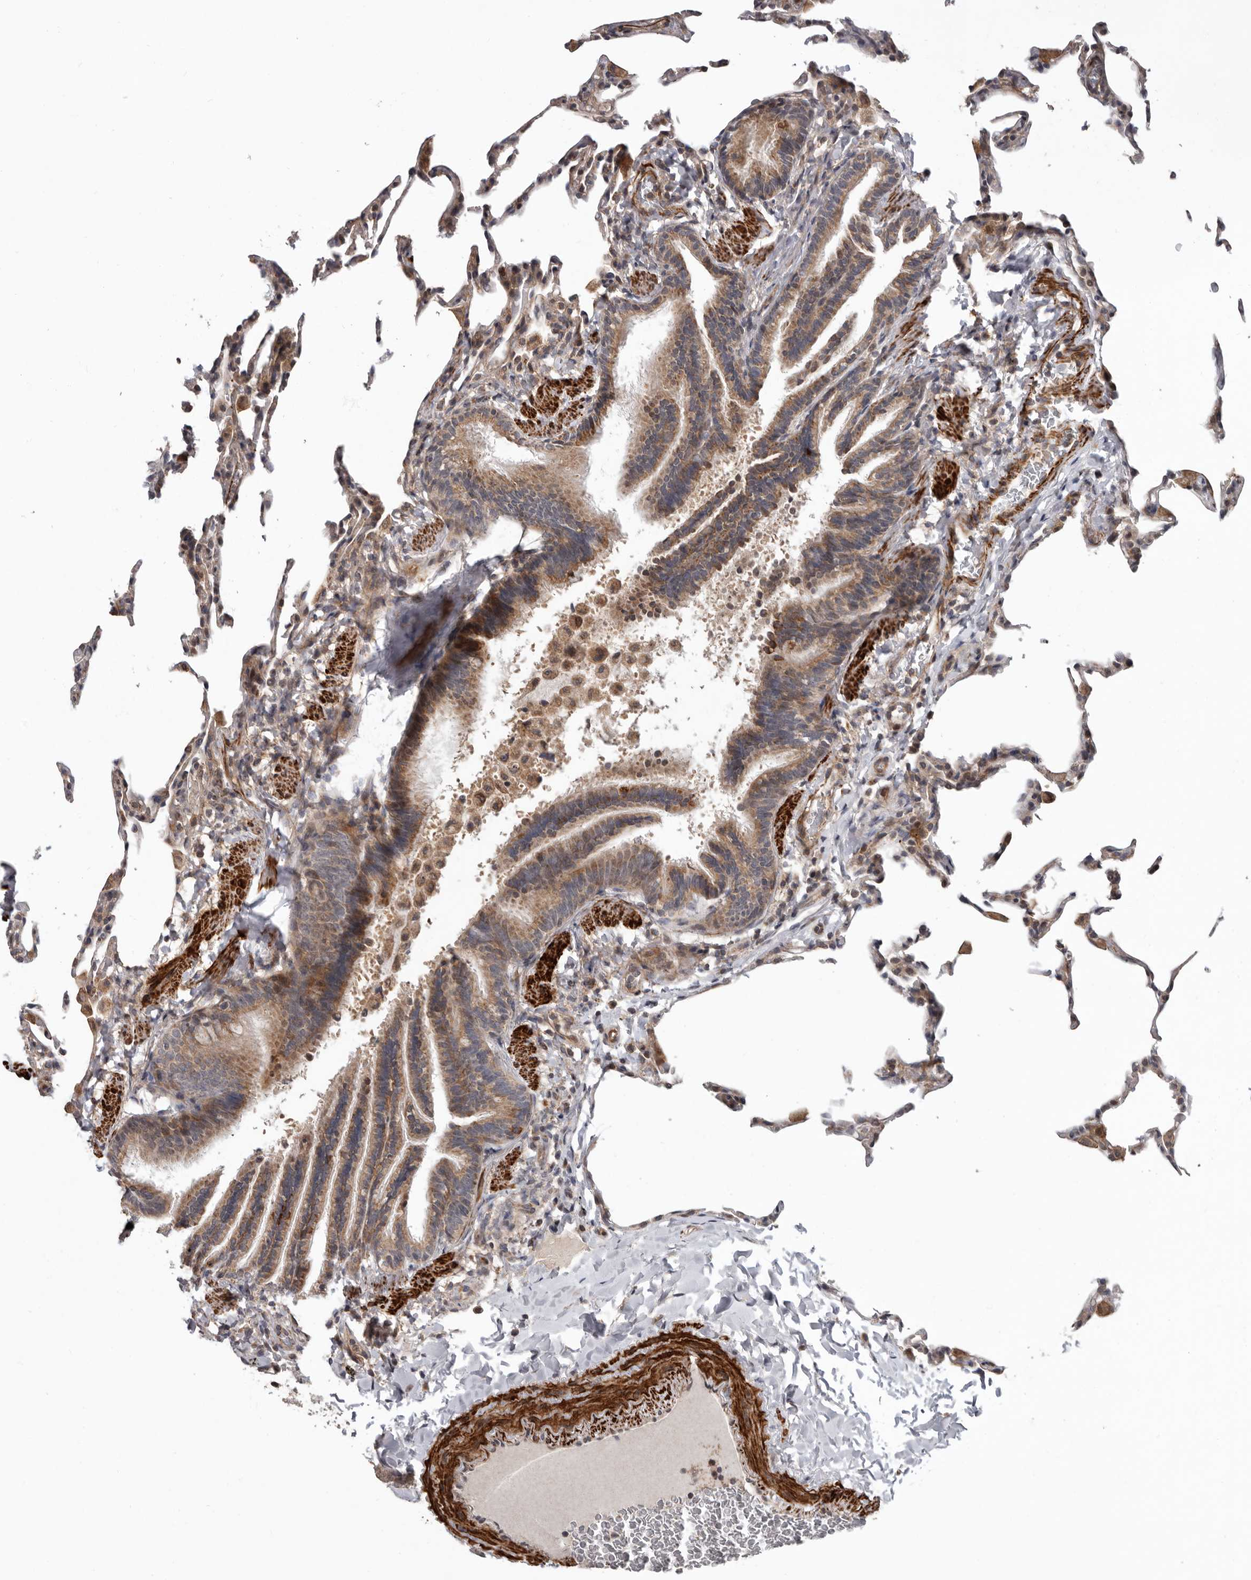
{"staining": {"intensity": "negative", "quantity": "none", "location": "none"}, "tissue": "lung", "cell_type": "Alveolar cells", "image_type": "normal", "snomed": [{"axis": "morphology", "description": "Normal tissue, NOS"}, {"axis": "topography", "description": "Lung"}], "caption": "A high-resolution photomicrograph shows immunohistochemistry (IHC) staining of benign lung, which reveals no significant positivity in alveolar cells.", "gene": "FGFR4", "patient": {"sex": "male", "age": 20}}